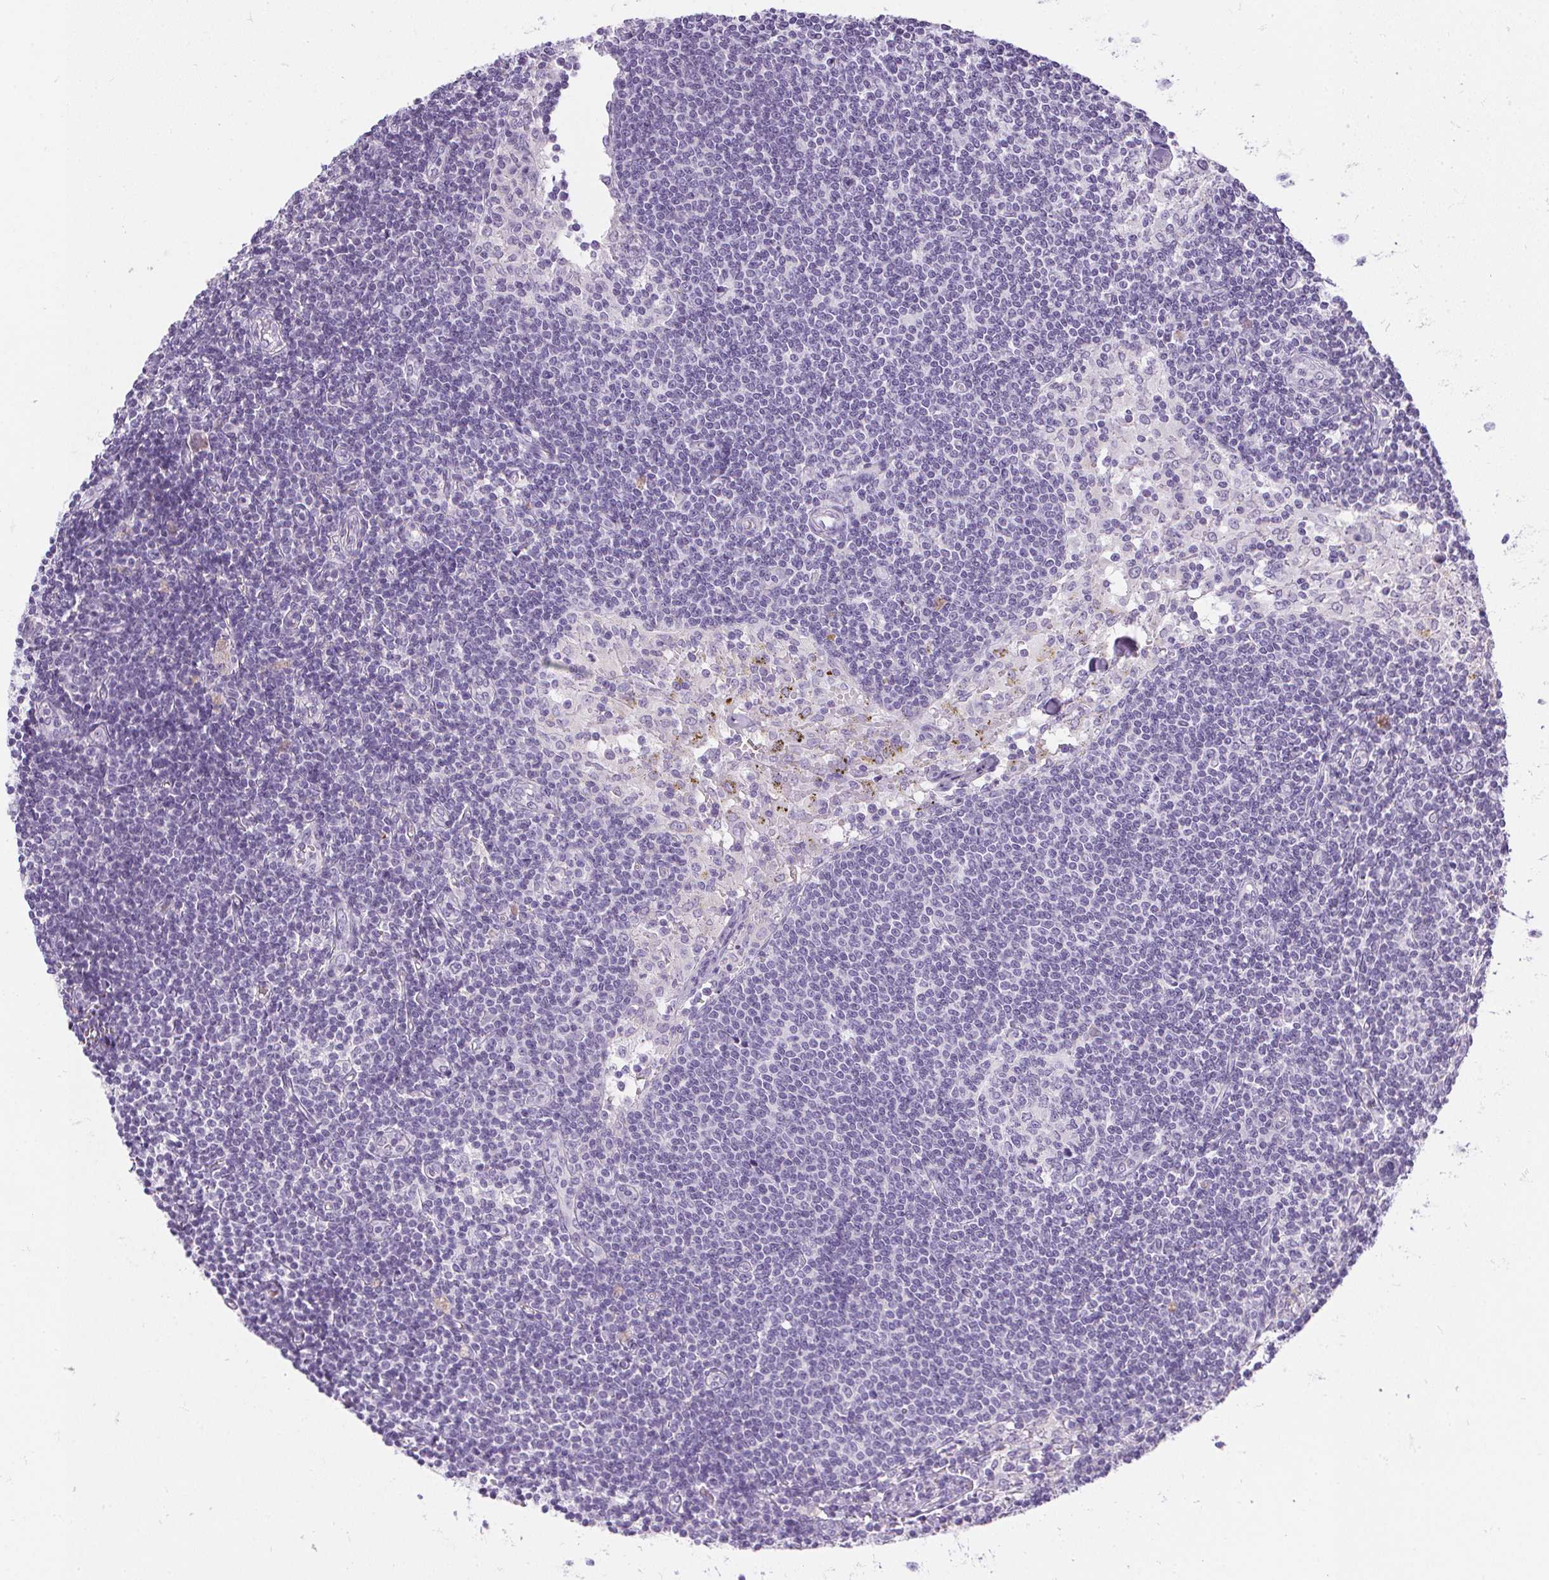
{"staining": {"intensity": "negative", "quantity": "none", "location": "none"}, "tissue": "lymph node", "cell_type": "Germinal center cells", "image_type": "normal", "snomed": [{"axis": "morphology", "description": "Normal tissue, NOS"}, {"axis": "topography", "description": "Lymph node"}], "caption": "Immunohistochemistry (IHC) of unremarkable lymph node shows no positivity in germinal center cells.", "gene": "PRL", "patient": {"sex": "female", "age": 69}}